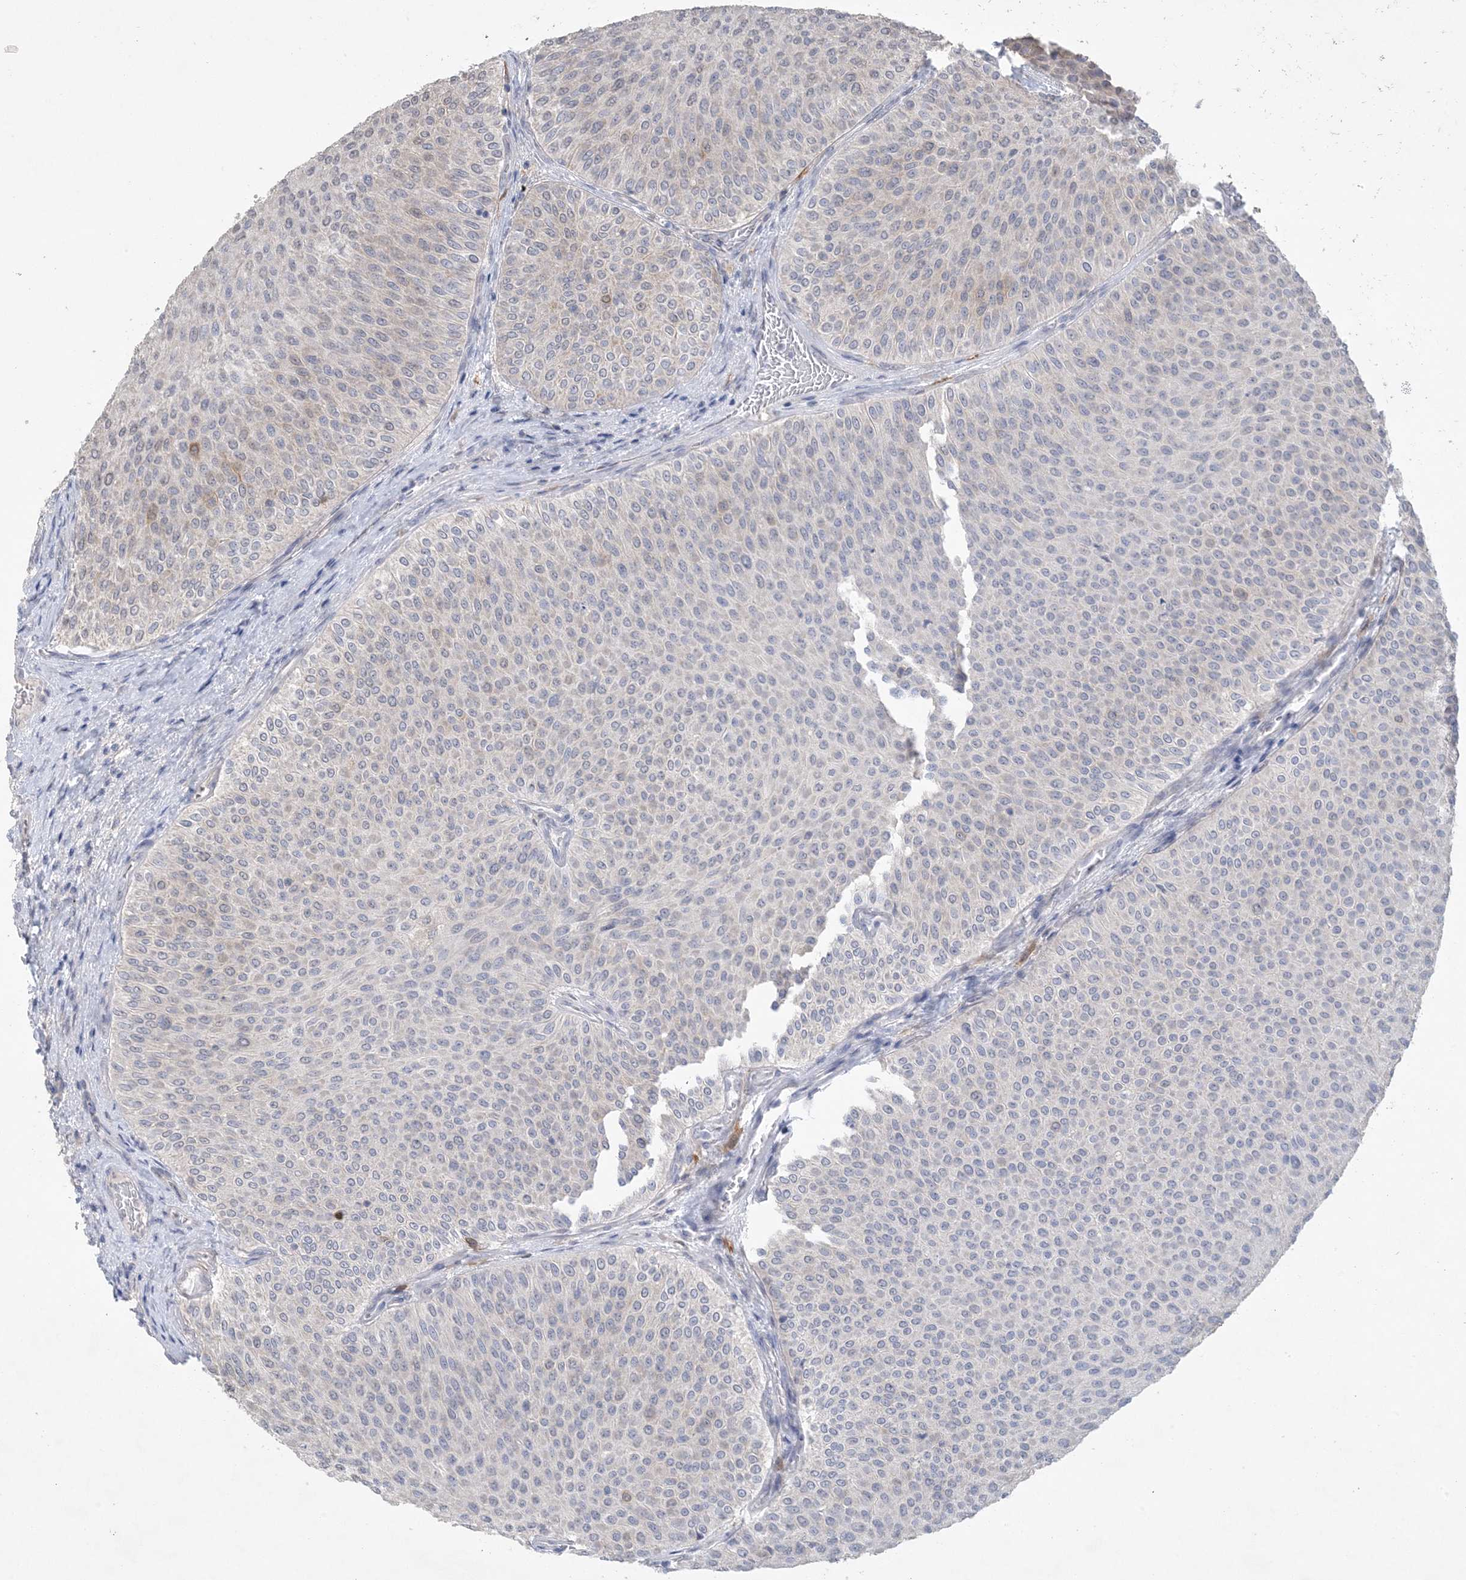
{"staining": {"intensity": "negative", "quantity": "none", "location": "none"}, "tissue": "urothelial cancer", "cell_type": "Tumor cells", "image_type": "cancer", "snomed": [{"axis": "morphology", "description": "Urothelial carcinoma, Low grade"}, {"axis": "topography", "description": "Urinary bladder"}], "caption": "Immunohistochemical staining of human urothelial cancer exhibits no significant expression in tumor cells. (Immunohistochemistry, brightfield microscopy, high magnification).", "gene": "HMGCS1", "patient": {"sex": "male", "age": 78}}